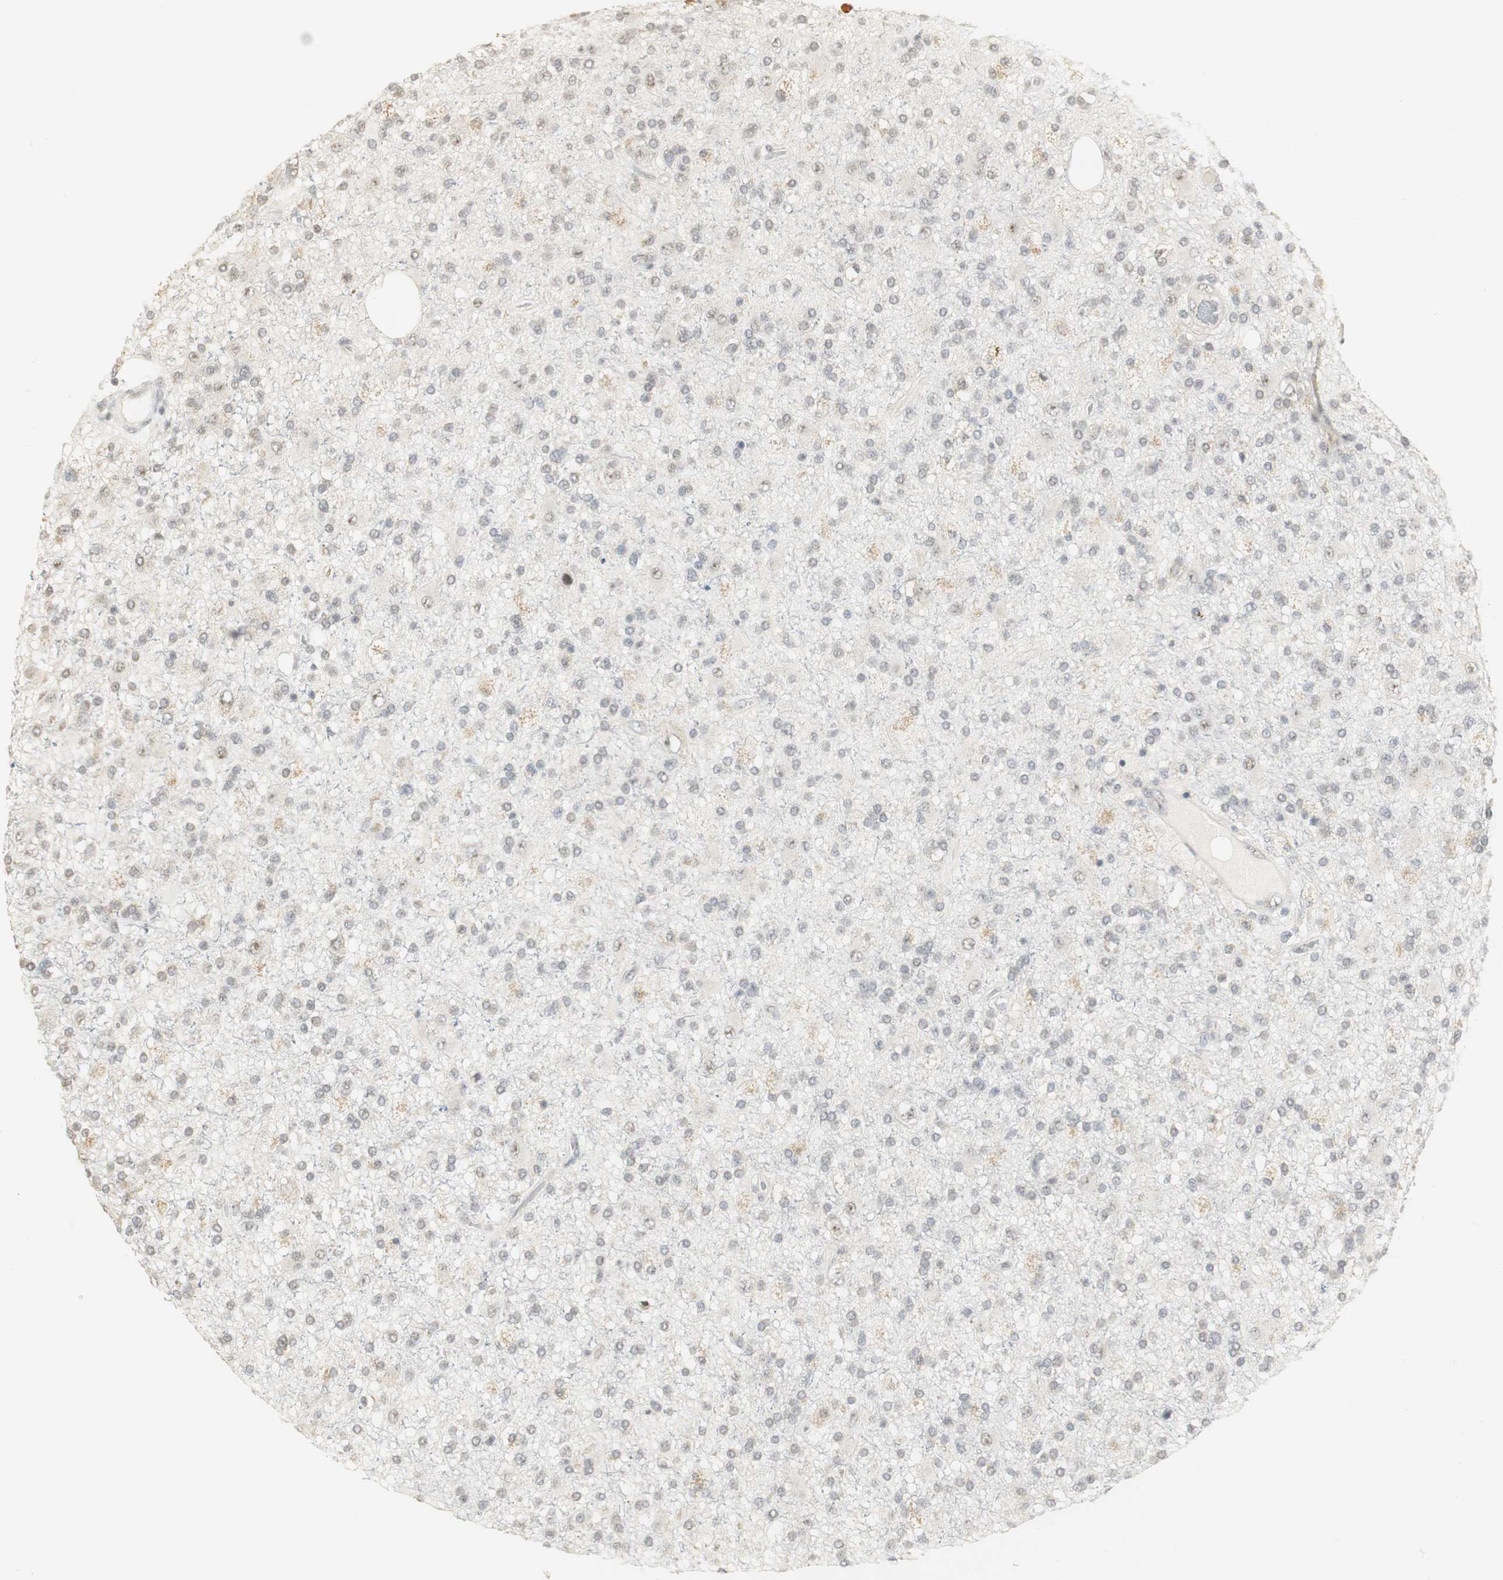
{"staining": {"intensity": "weak", "quantity": "<25%", "location": "cytoplasmic/membranous"}, "tissue": "glioma", "cell_type": "Tumor cells", "image_type": "cancer", "snomed": [{"axis": "morphology", "description": "Glioma, malignant, High grade"}, {"axis": "topography", "description": "Brain"}], "caption": "Human glioma stained for a protein using immunohistochemistry exhibits no staining in tumor cells.", "gene": "ELOA", "patient": {"sex": "male", "age": 33}}